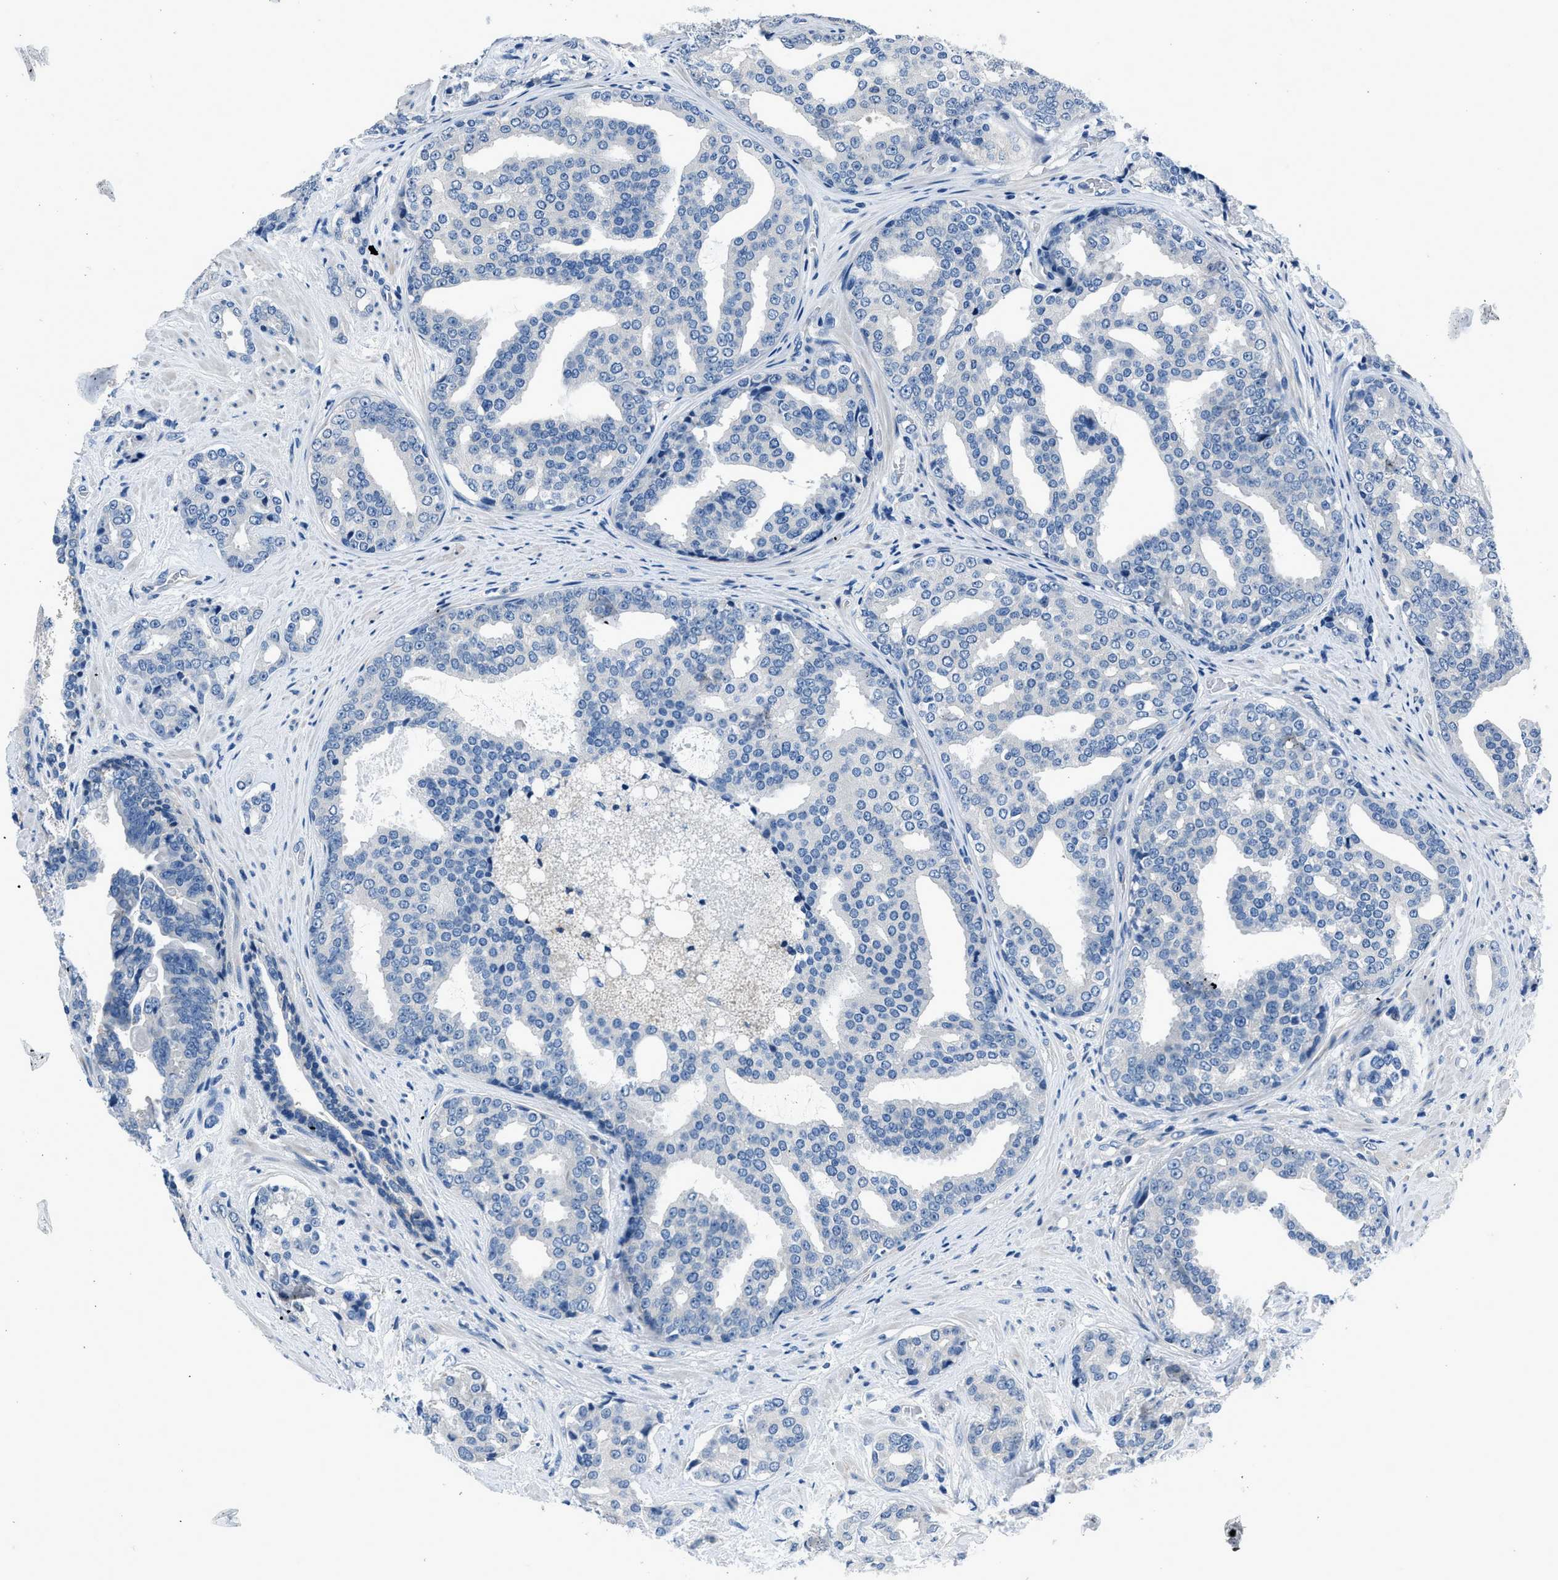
{"staining": {"intensity": "negative", "quantity": "none", "location": "none"}, "tissue": "prostate cancer", "cell_type": "Tumor cells", "image_type": "cancer", "snomed": [{"axis": "morphology", "description": "Adenocarcinoma, High grade"}, {"axis": "topography", "description": "Prostate"}], "caption": "High-grade adenocarcinoma (prostate) was stained to show a protein in brown. There is no significant positivity in tumor cells.", "gene": "GJA3", "patient": {"sex": "male", "age": 71}}